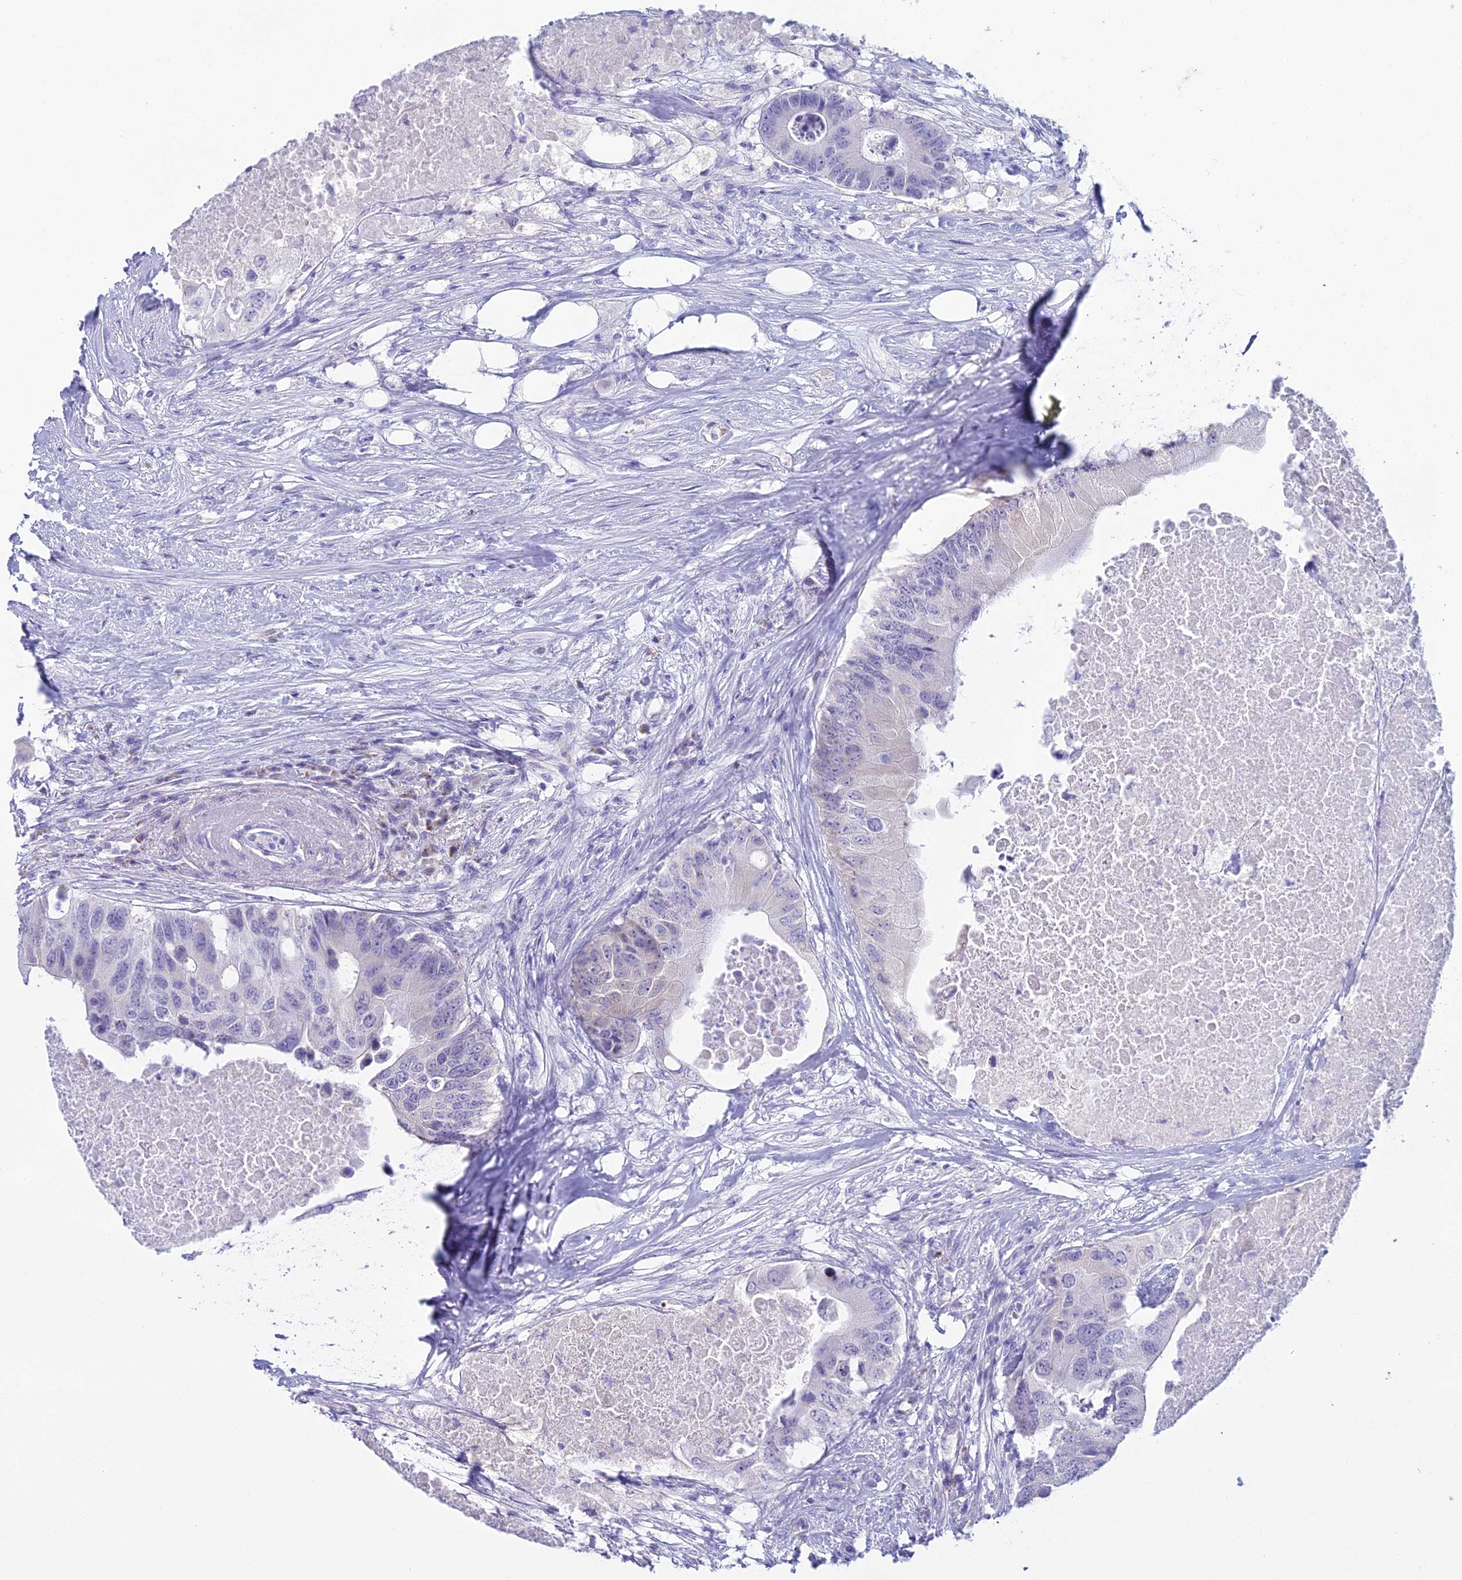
{"staining": {"intensity": "negative", "quantity": "none", "location": "none"}, "tissue": "colorectal cancer", "cell_type": "Tumor cells", "image_type": "cancer", "snomed": [{"axis": "morphology", "description": "Adenocarcinoma, NOS"}, {"axis": "topography", "description": "Colon"}], "caption": "This photomicrograph is of colorectal cancer (adenocarcinoma) stained with immunohistochemistry (IHC) to label a protein in brown with the nuclei are counter-stained blue. There is no expression in tumor cells. (DAB (3,3'-diaminobenzidine) immunohistochemistry with hematoxylin counter stain).", "gene": "CGB2", "patient": {"sex": "male", "age": 71}}